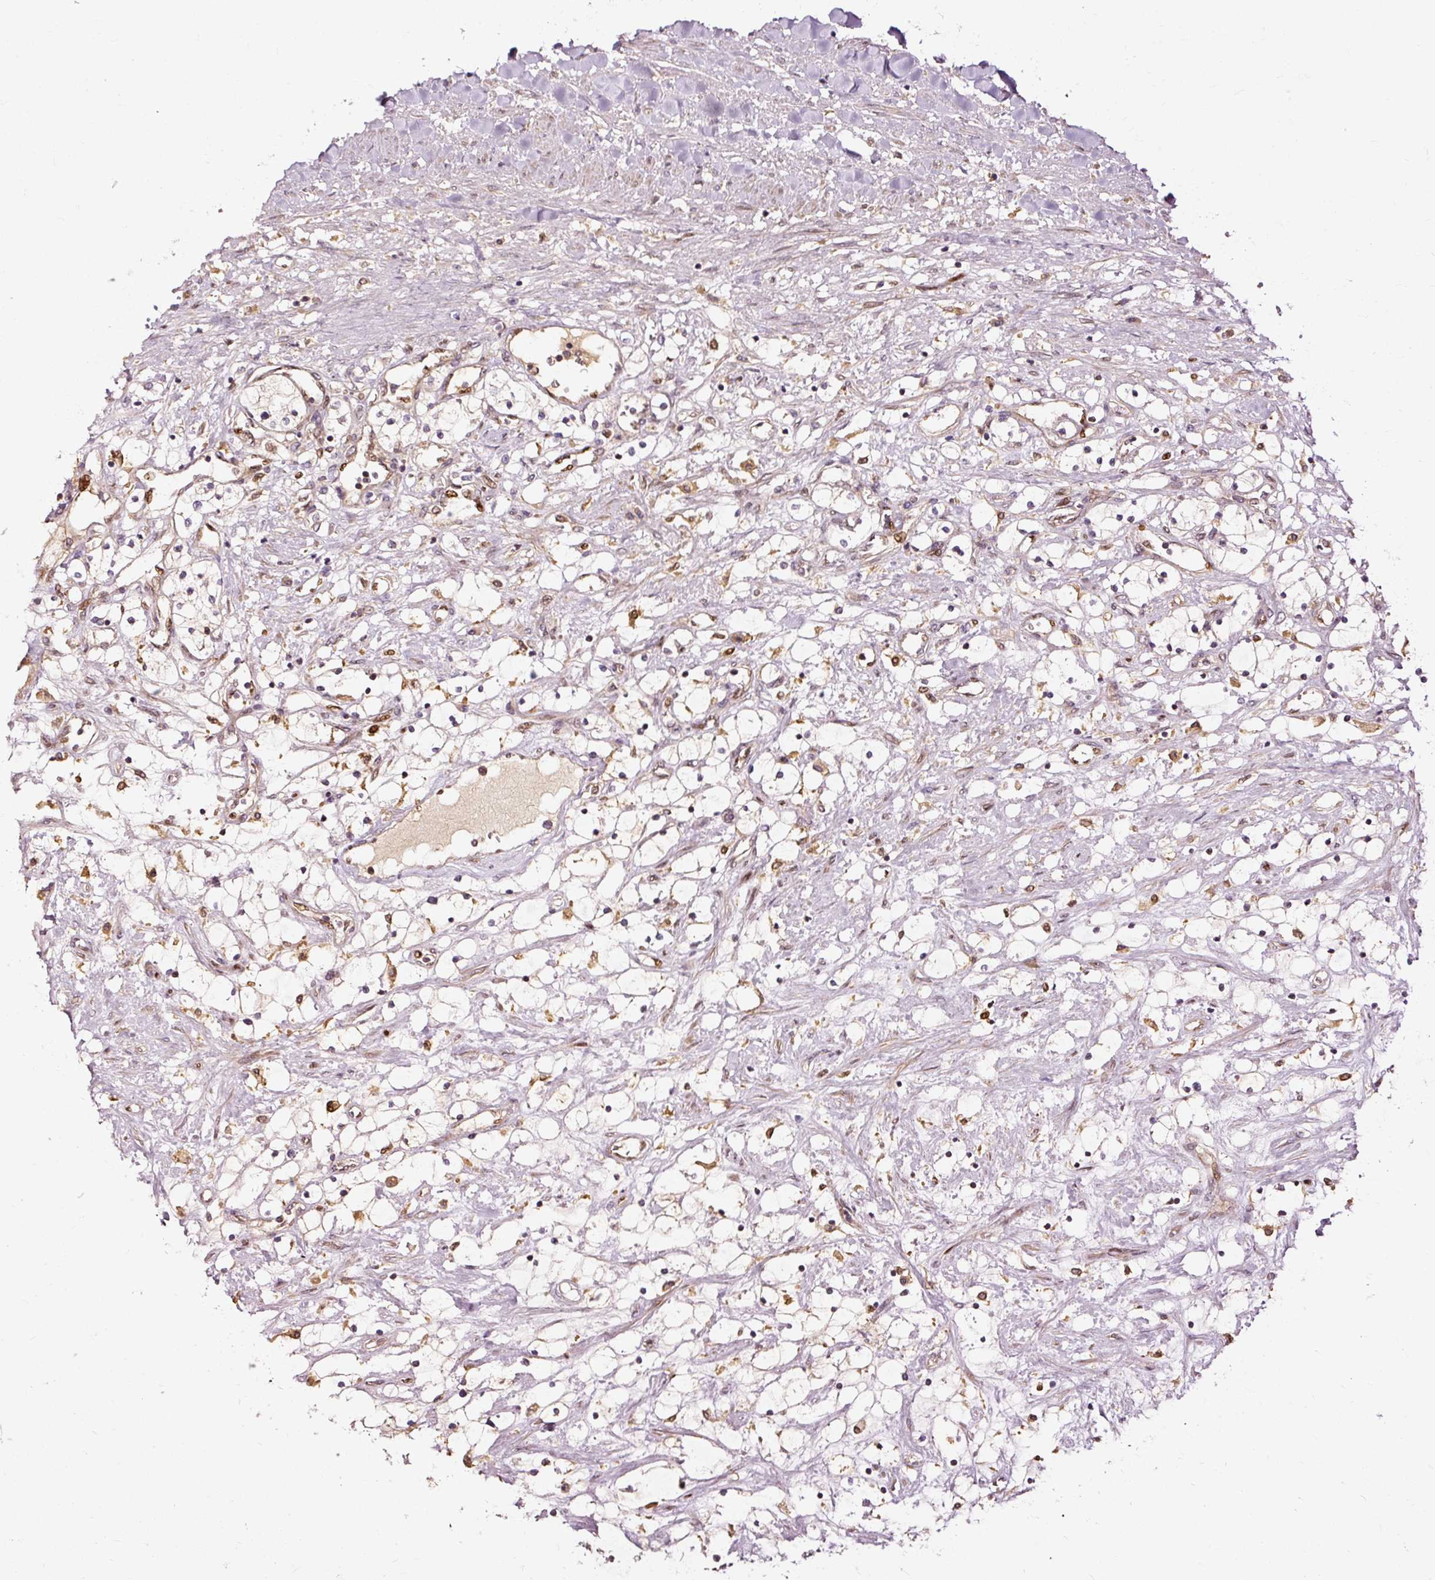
{"staining": {"intensity": "moderate", "quantity": "<25%", "location": "cytoplasmic/membranous"}, "tissue": "renal cancer", "cell_type": "Tumor cells", "image_type": "cancer", "snomed": [{"axis": "morphology", "description": "Adenocarcinoma, NOS"}, {"axis": "topography", "description": "Kidney"}], "caption": "Renal cancer stained for a protein (brown) exhibits moderate cytoplasmic/membranous positive staining in approximately <25% of tumor cells.", "gene": "NAPA", "patient": {"sex": "male", "age": 68}}